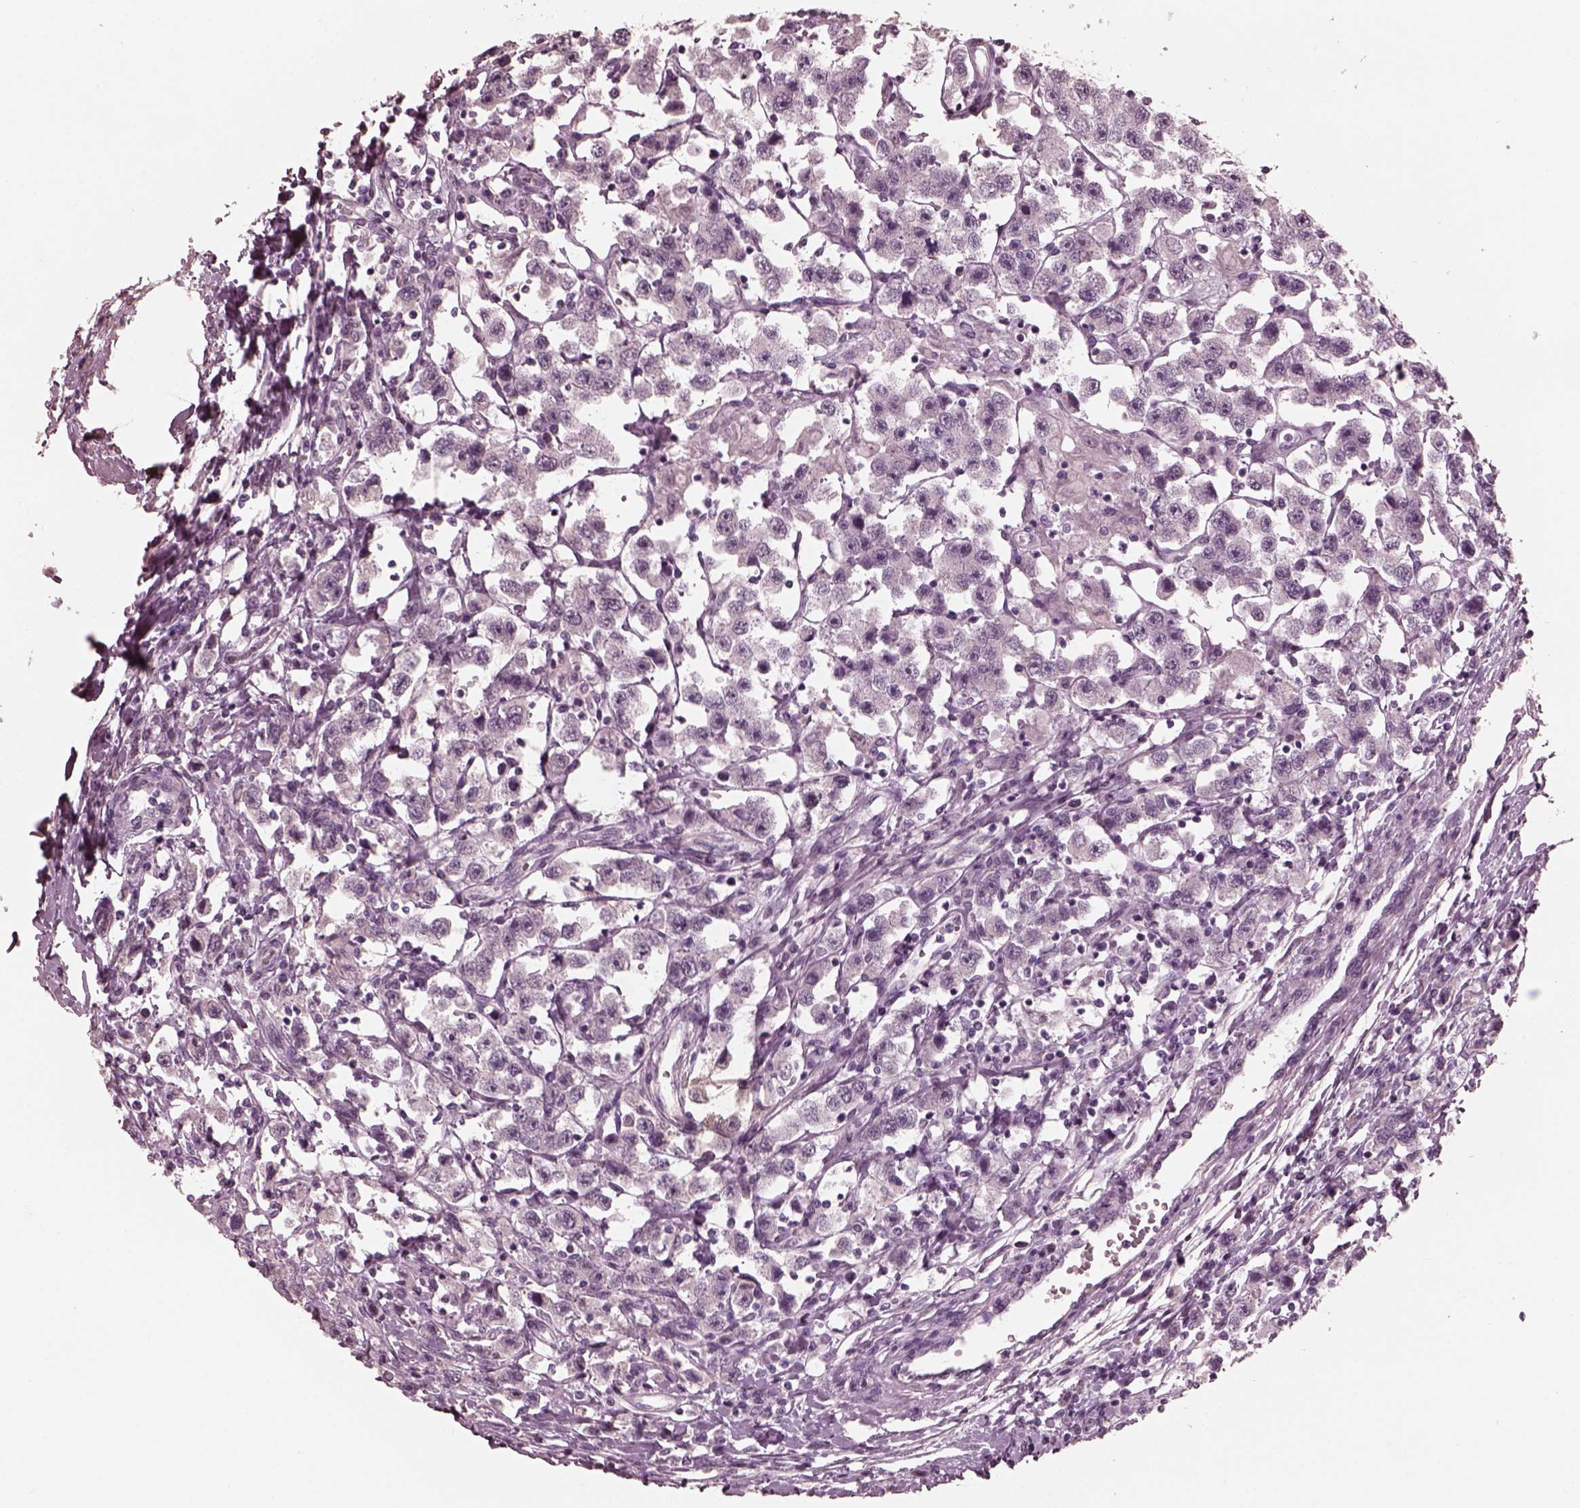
{"staining": {"intensity": "negative", "quantity": "none", "location": "none"}, "tissue": "testis cancer", "cell_type": "Tumor cells", "image_type": "cancer", "snomed": [{"axis": "morphology", "description": "Seminoma, NOS"}, {"axis": "topography", "description": "Testis"}], "caption": "Immunohistochemistry photomicrograph of neoplastic tissue: human testis cancer stained with DAB (3,3'-diaminobenzidine) shows no significant protein positivity in tumor cells.", "gene": "CGA", "patient": {"sex": "male", "age": 45}}